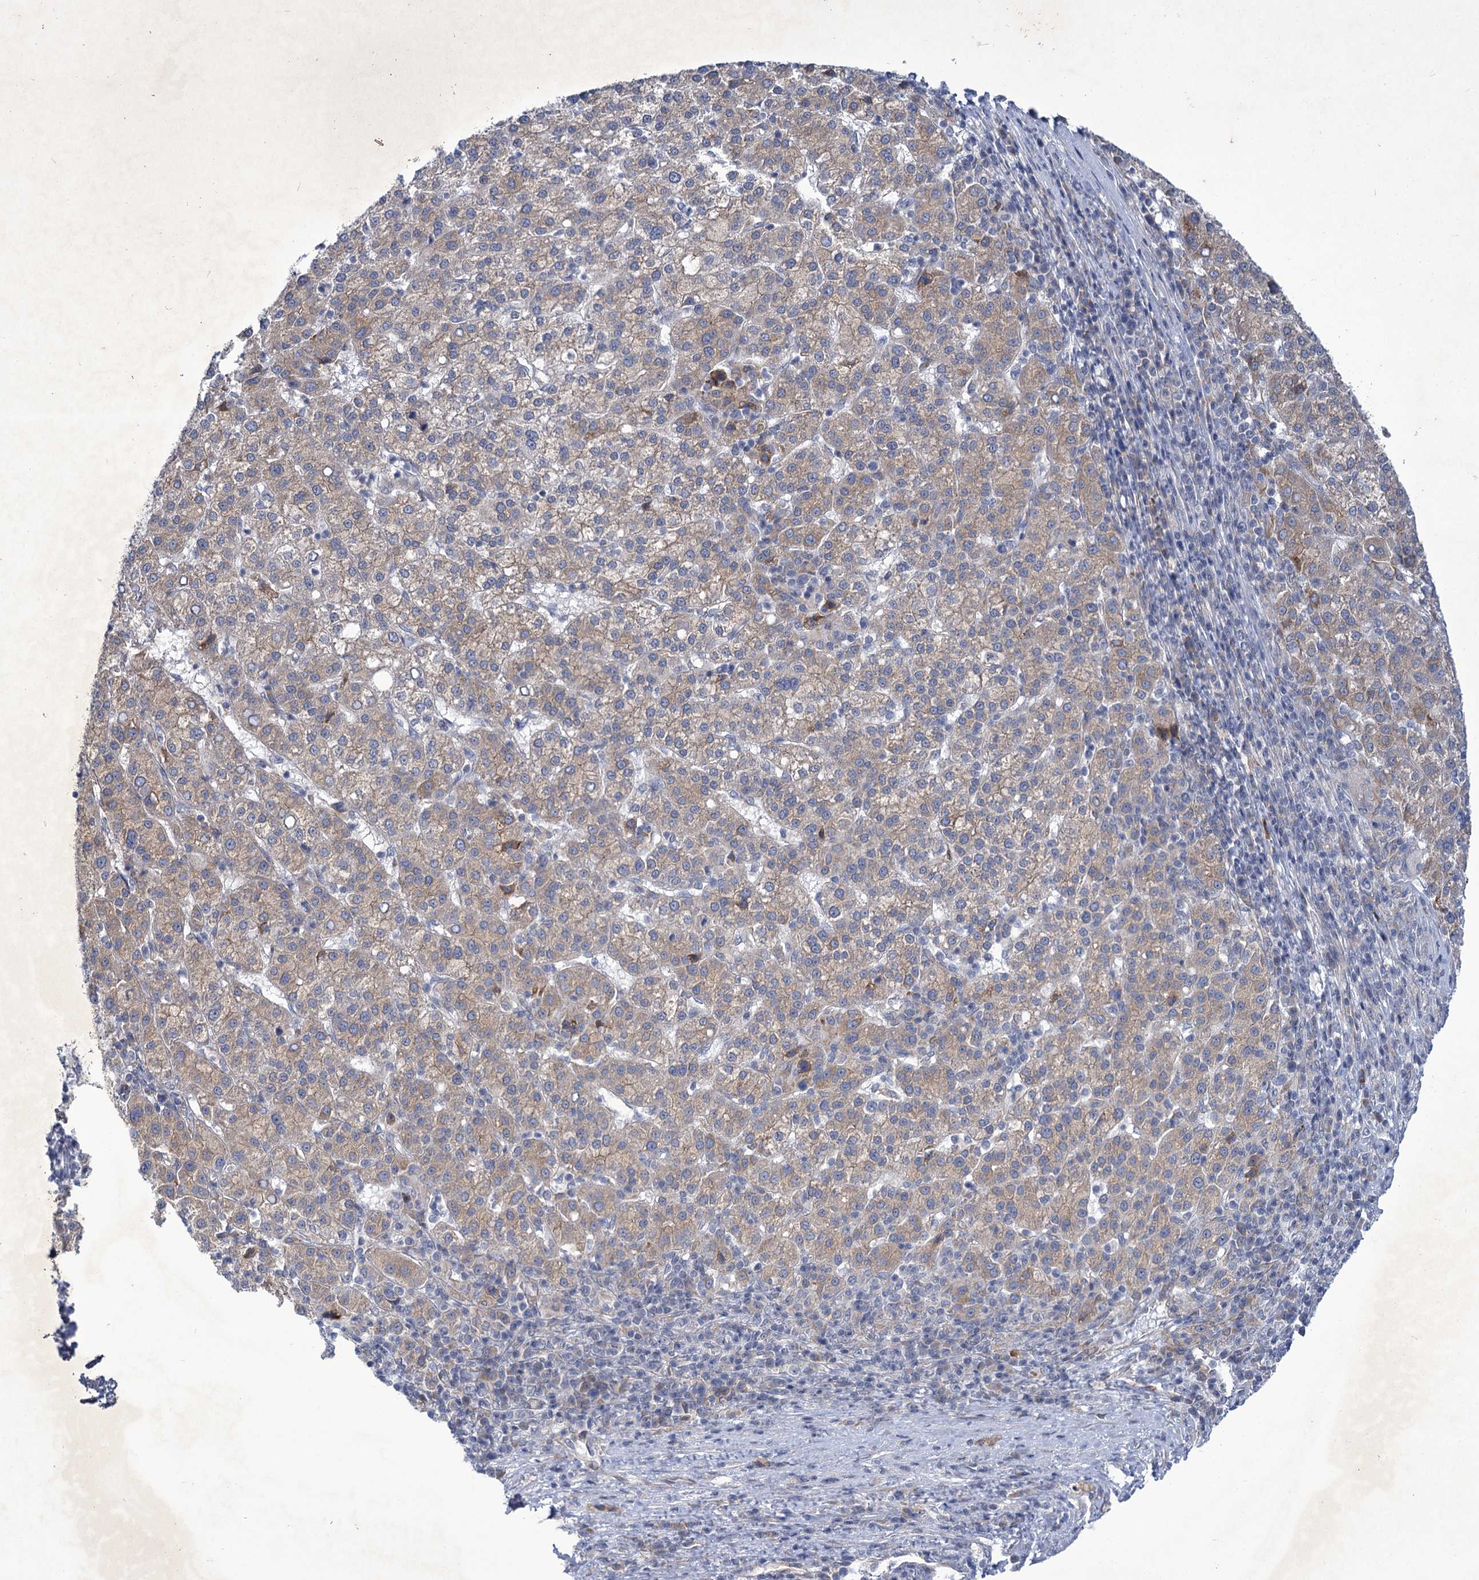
{"staining": {"intensity": "weak", "quantity": "25%-75%", "location": "cytoplasmic/membranous"}, "tissue": "liver cancer", "cell_type": "Tumor cells", "image_type": "cancer", "snomed": [{"axis": "morphology", "description": "Carcinoma, Hepatocellular, NOS"}, {"axis": "topography", "description": "Liver"}], "caption": "IHC of human hepatocellular carcinoma (liver) reveals low levels of weak cytoplasmic/membranous staining in approximately 25%-75% of tumor cells. (Stains: DAB in brown, nuclei in blue, Microscopy: brightfield microscopy at high magnification).", "gene": "MBLAC2", "patient": {"sex": "female", "age": 58}}